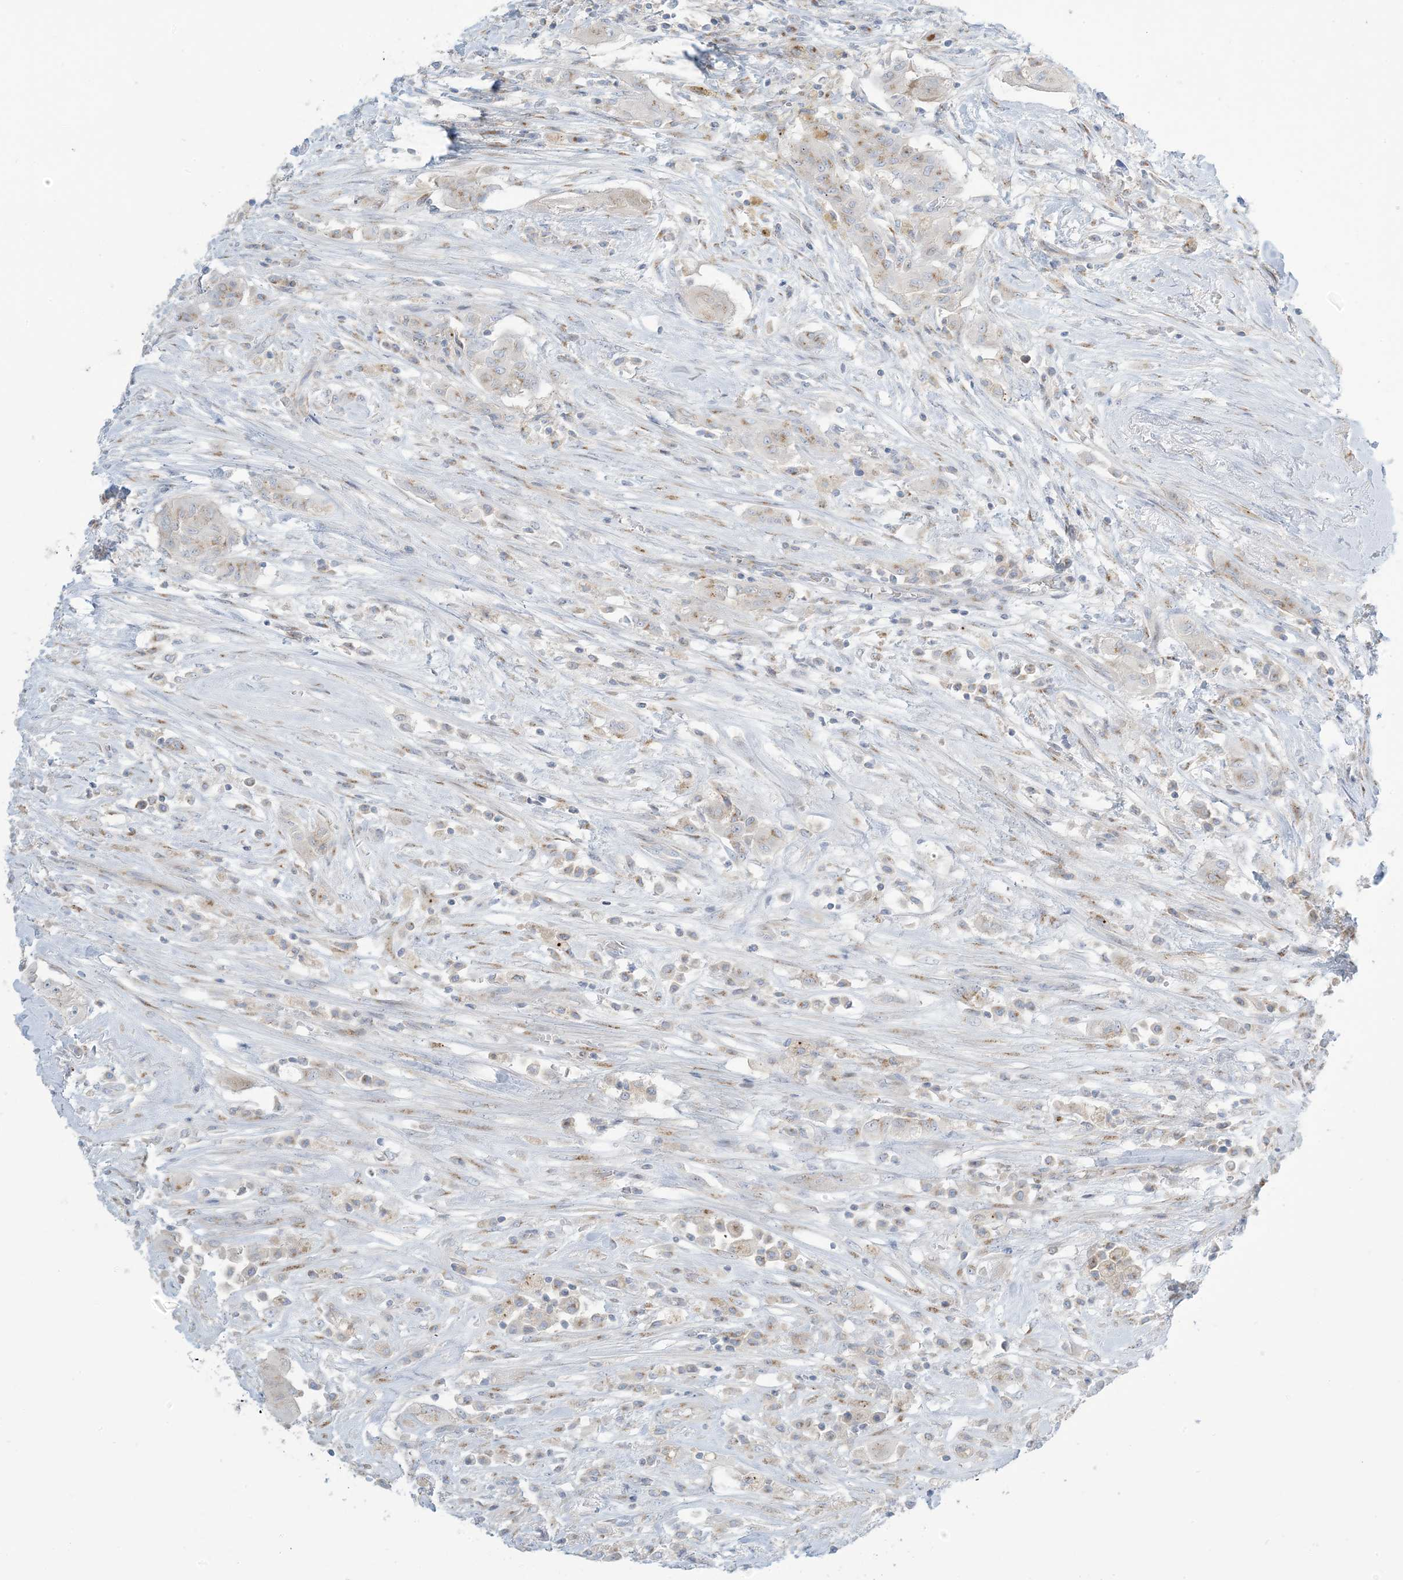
{"staining": {"intensity": "weak", "quantity": ">75%", "location": "cytoplasmic/membranous"}, "tissue": "thyroid cancer", "cell_type": "Tumor cells", "image_type": "cancer", "snomed": [{"axis": "morphology", "description": "Papillary adenocarcinoma, NOS"}, {"axis": "topography", "description": "Thyroid gland"}], "caption": "Brown immunohistochemical staining in human thyroid cancer (papillary adenocarcinoma) displays weak cytoplasmic/membranous staining in about >75% of tumor cells.", "gene": "AFTPH", "patient": {"sex": "female", "age": 59}}